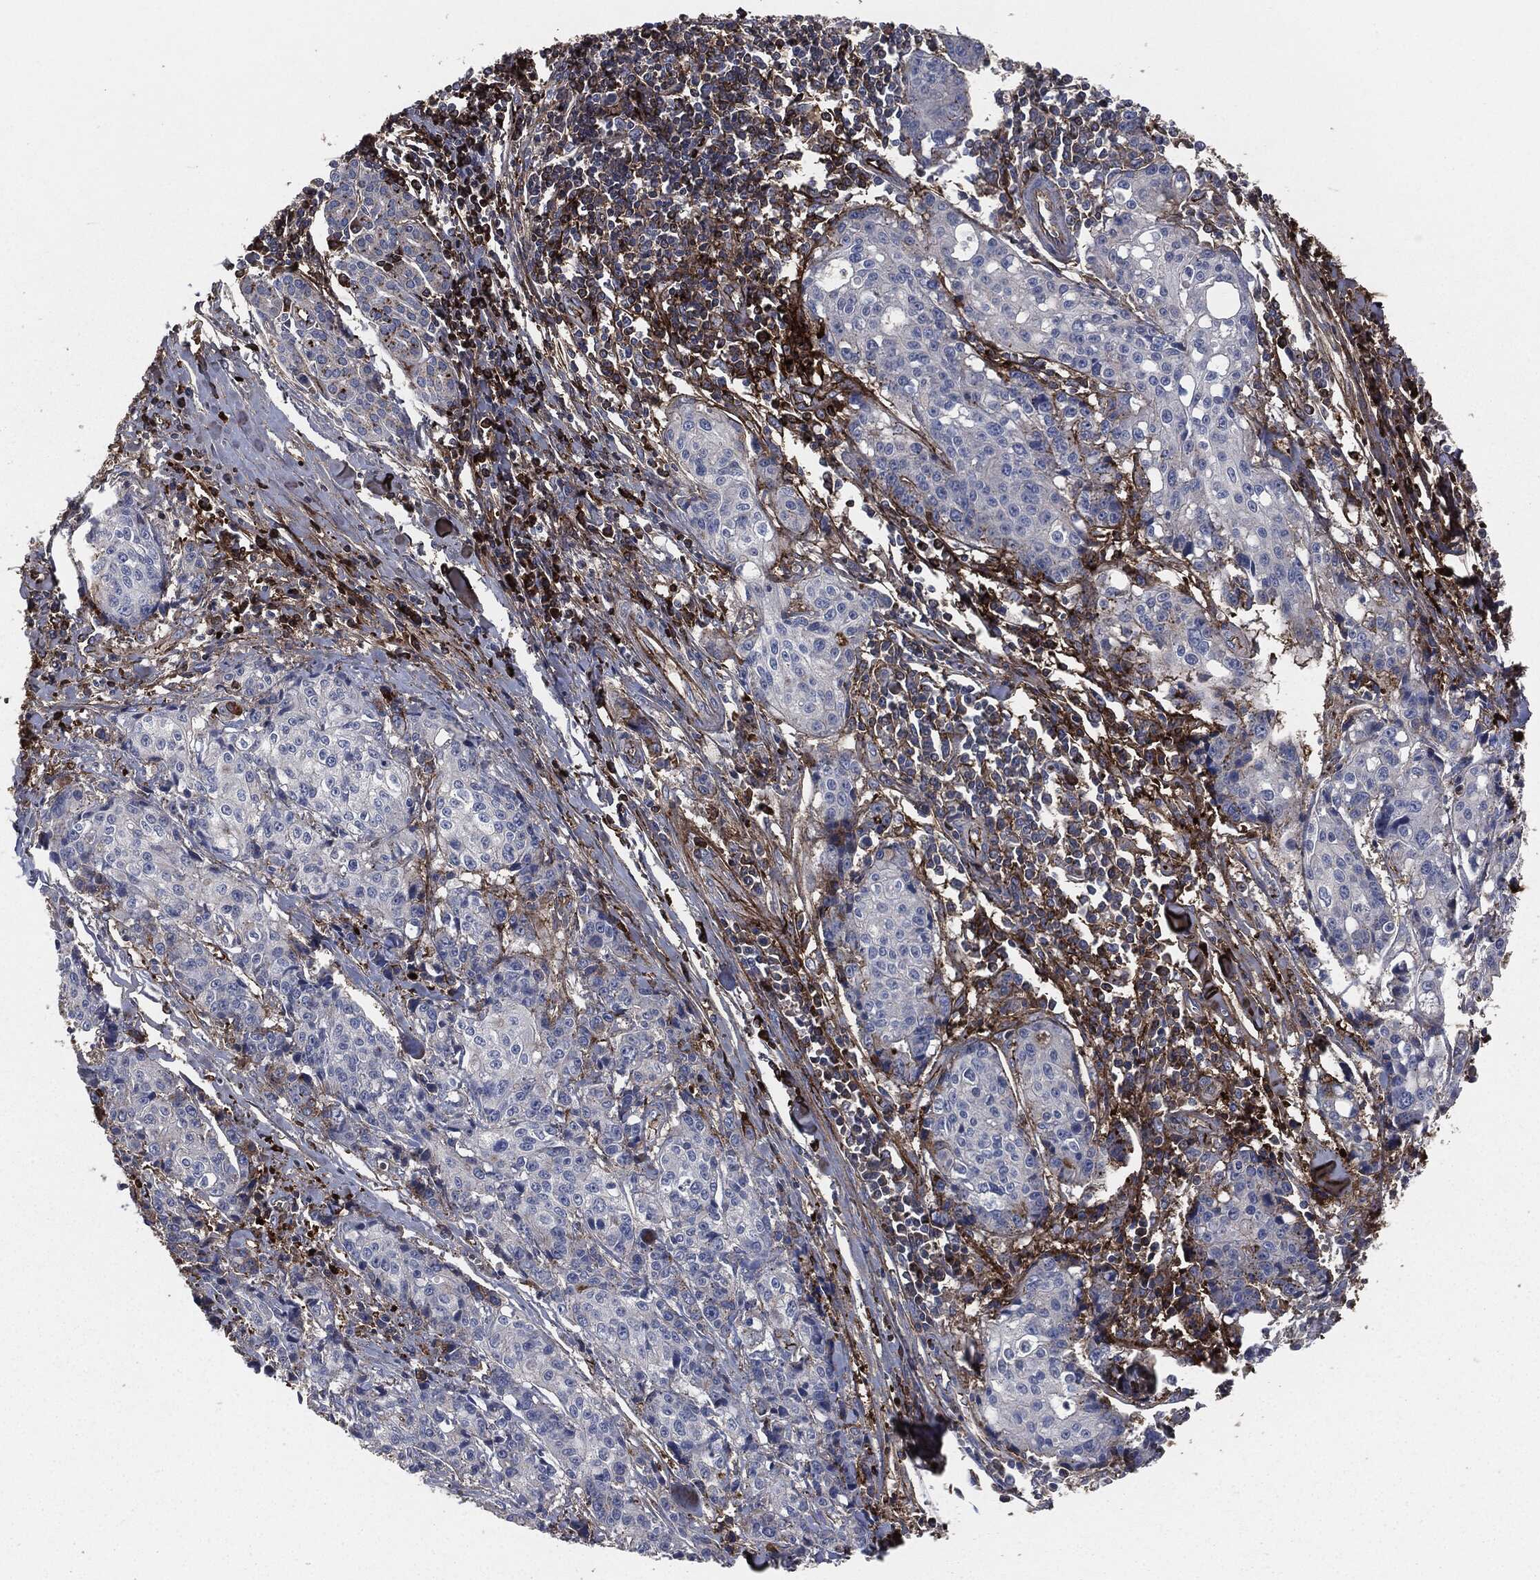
{"staining": {"intensity": "negative", "quantity": "none", "location": "none"}, "tissue": "pancreatic cancer", "cell_type": "Tumor cells", "image_type": "cancer", "snomed": [{"axis": "morphology", "description": "Adenocarcinoma, NOS"}, {"axis": "topography", "description": "Pancreas"}], "caption": "This image is of adenocarcinoma (pancreatic) stained with immunohistochemistry to label a protein in brown with the nuclei are counter-stained blue. There is no expression in tumor cells.", "gene": "APOB", "patient": {"sex": "male", "age": 64}}